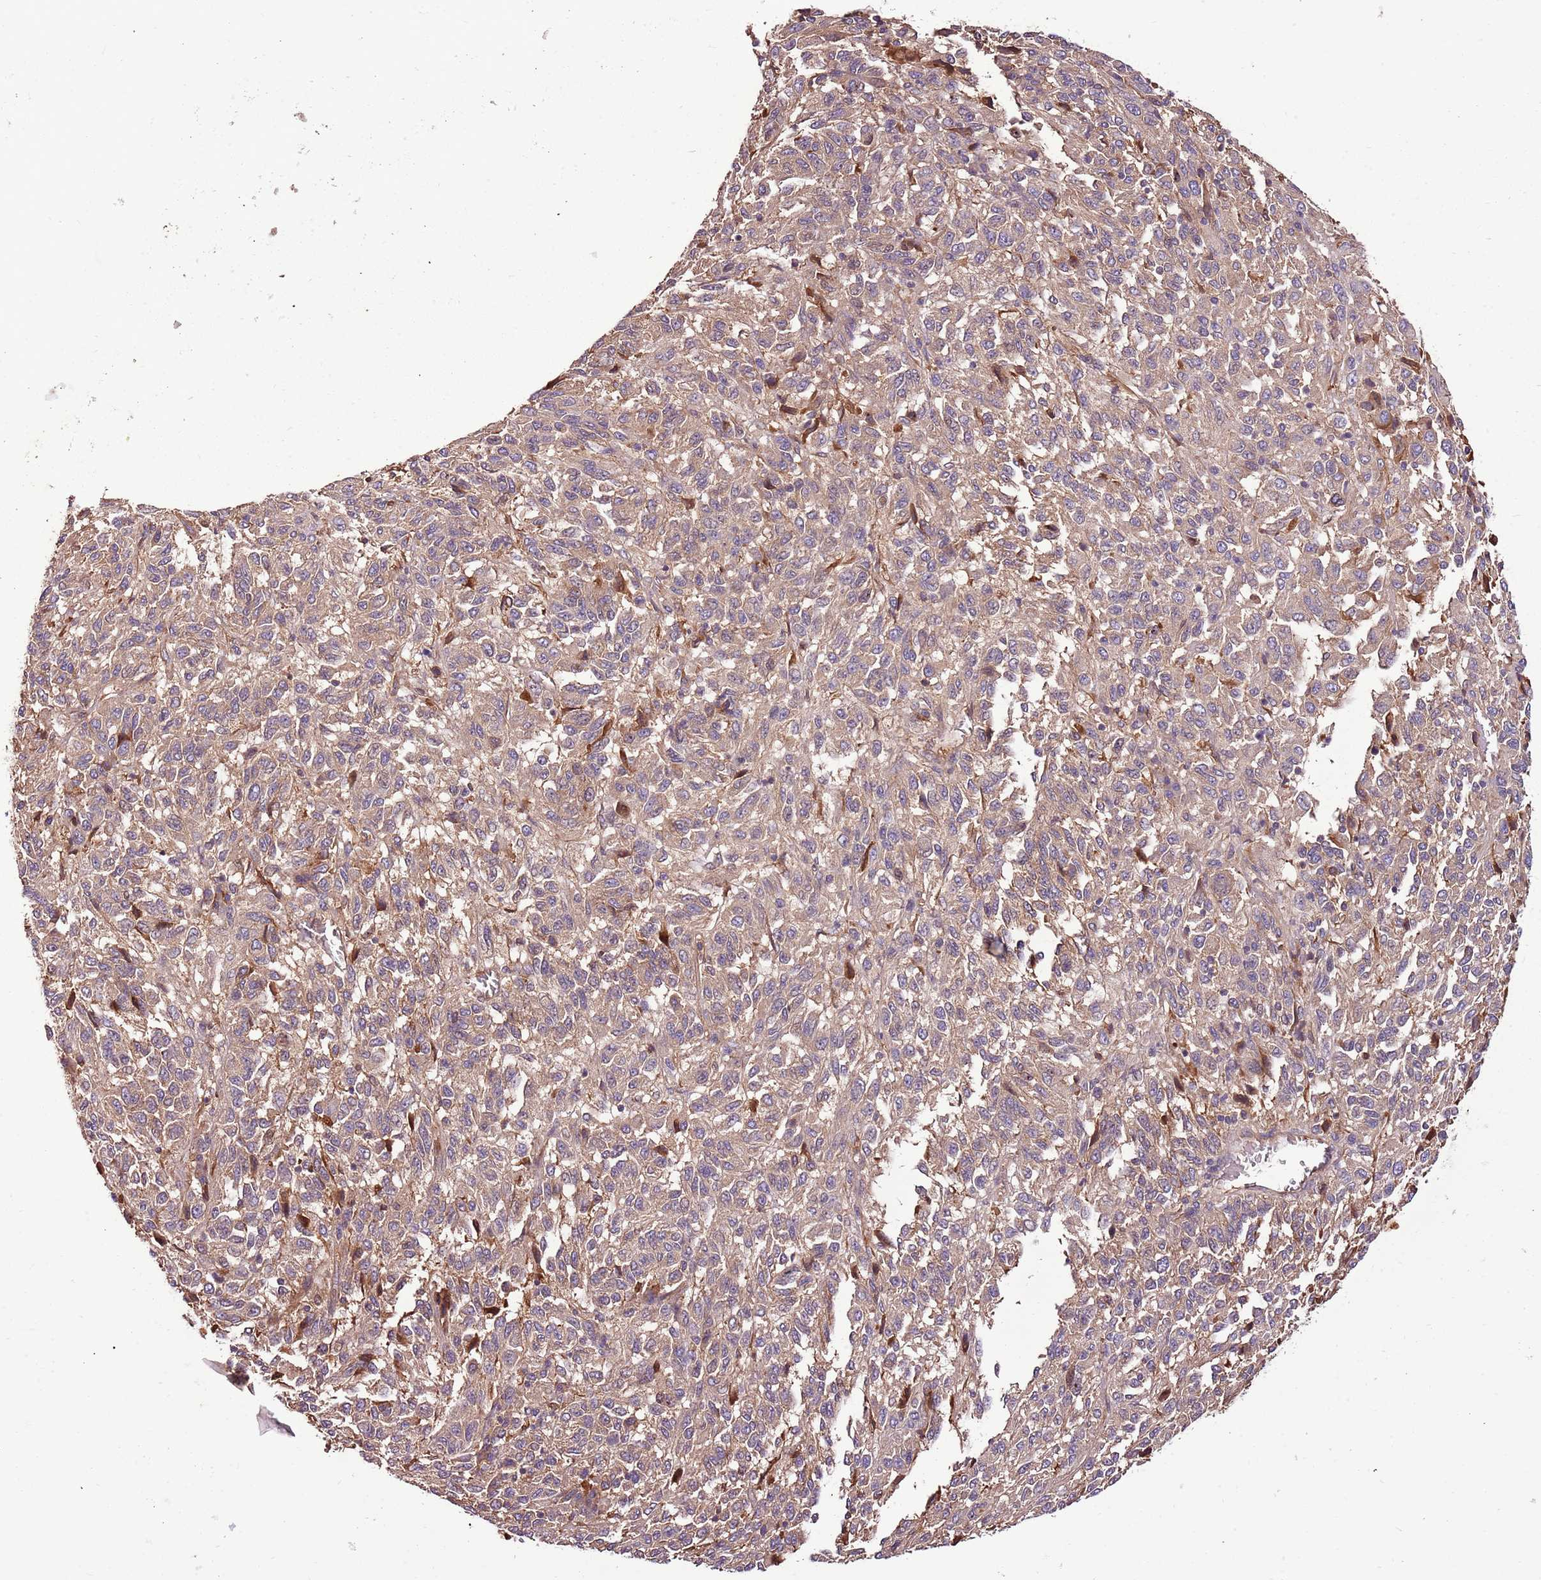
{"staining": {"intensity": "moderate", "quantity": ">75%", "location": "cytoplasmic/membranous"}, "tissue": "melanoma", "cell_type": "Tumor cells", "image_type": "cancer", "snomed": [{"axis": "morphology", "description": "Malignant melanoma, Metastatic site"}, {"axis": "topography", "description": "Lung"}], "caption": "Protein staining of malignant melanoma (metastatic site) tissue exhibits moderate cytoplasmic/membranous positivity in approximately >75% of tumor cells.", "gene": "DENR", "patient": {"sex": "male", "age": 64}}